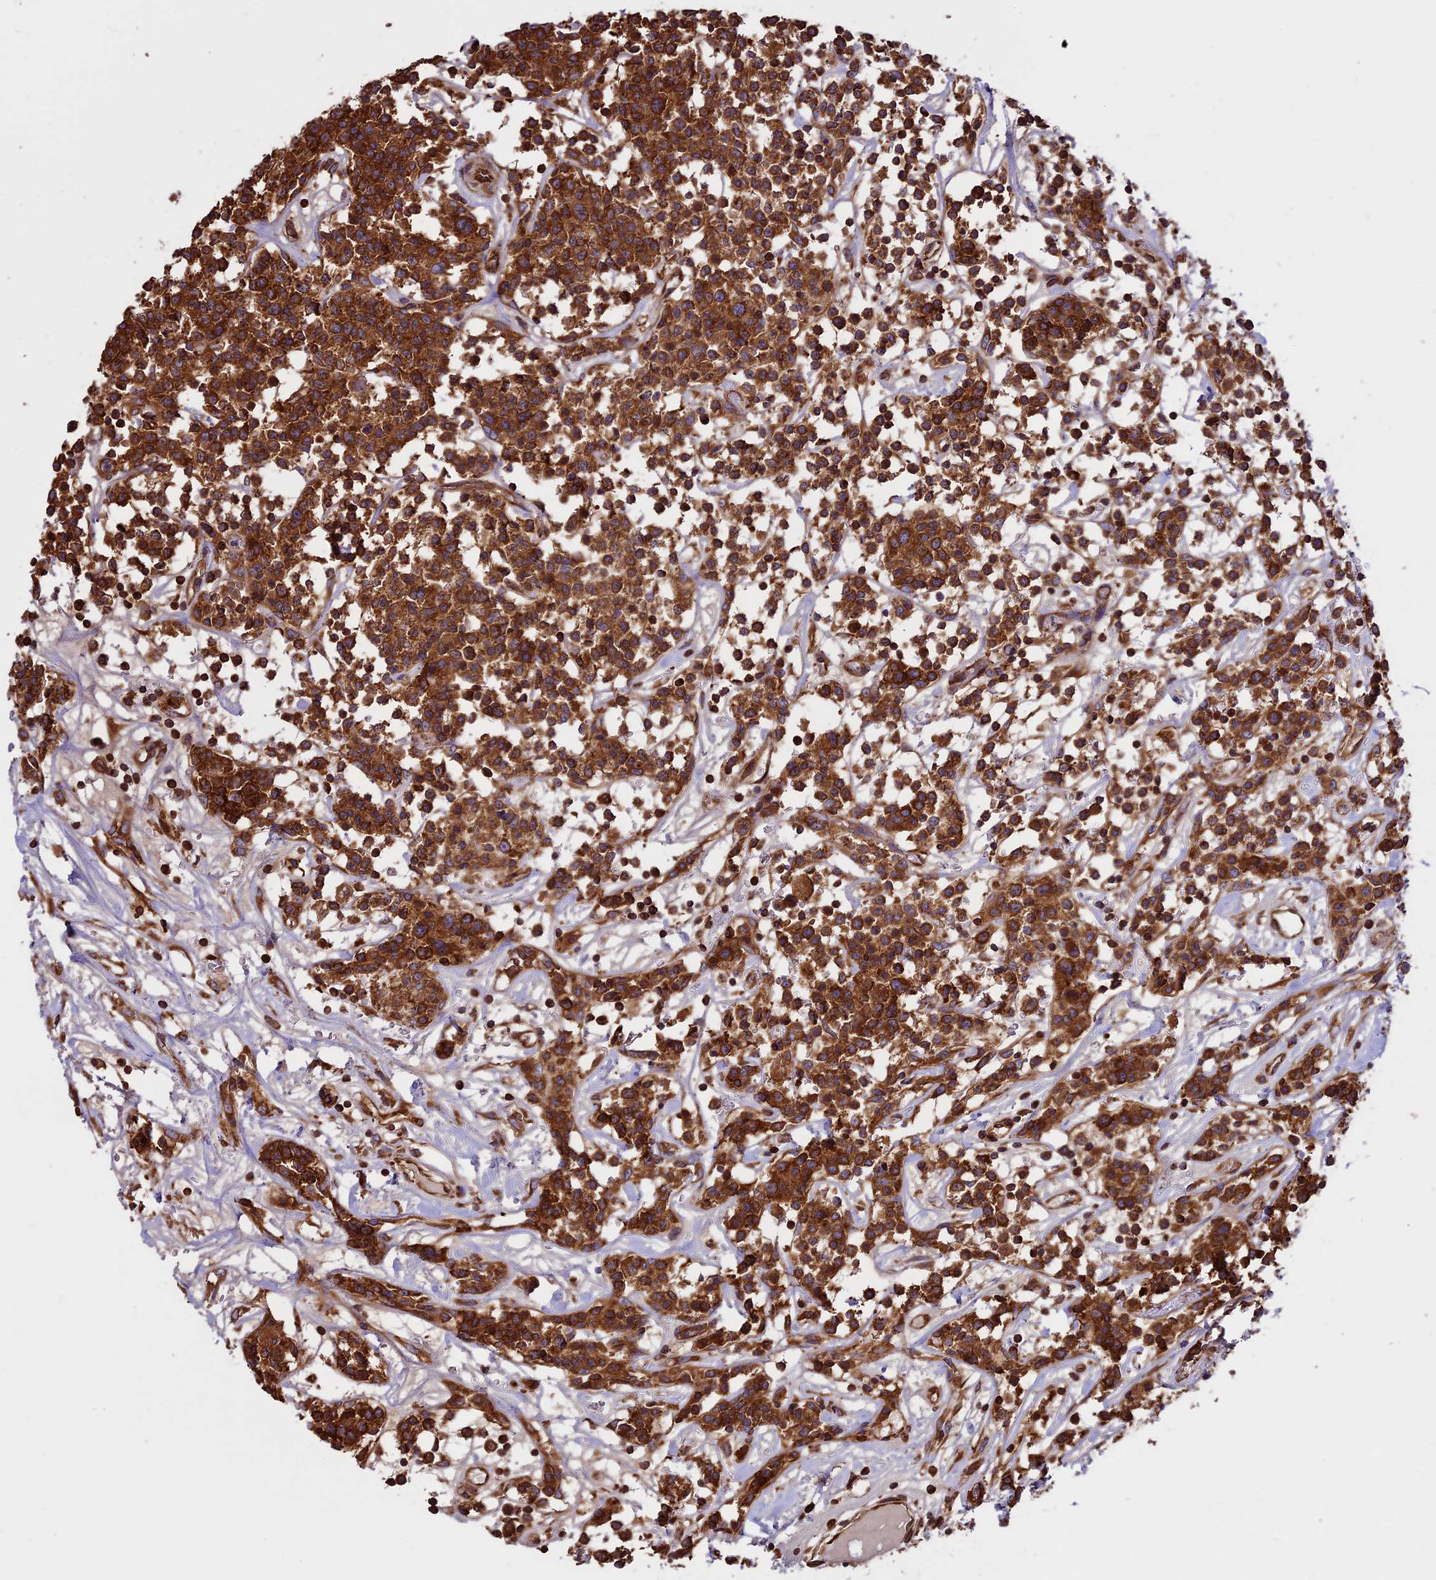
{"staining": {"intensity": "strong", "quantity": ">75%", "location": "cytoplasmic/membranous"}, "tissue": "lymphoma", "cell_type": "Tumor cells", "image_type": "cancer", "snomed": [{"axis": "morphology", "description": "Malignant lymphoma, non-Hodgkin's type, Low grade"}, {"axis": "topography", "description": "Small intestine"}], "caption": "There is high levels of strong cytoplasmic/membranous positivity in tumor cells of lymphoma, as demonstrated by immunohistochemical staining (brown color).", "gene": "KARS1", "patient": {"sex": "female", "age": 59}}